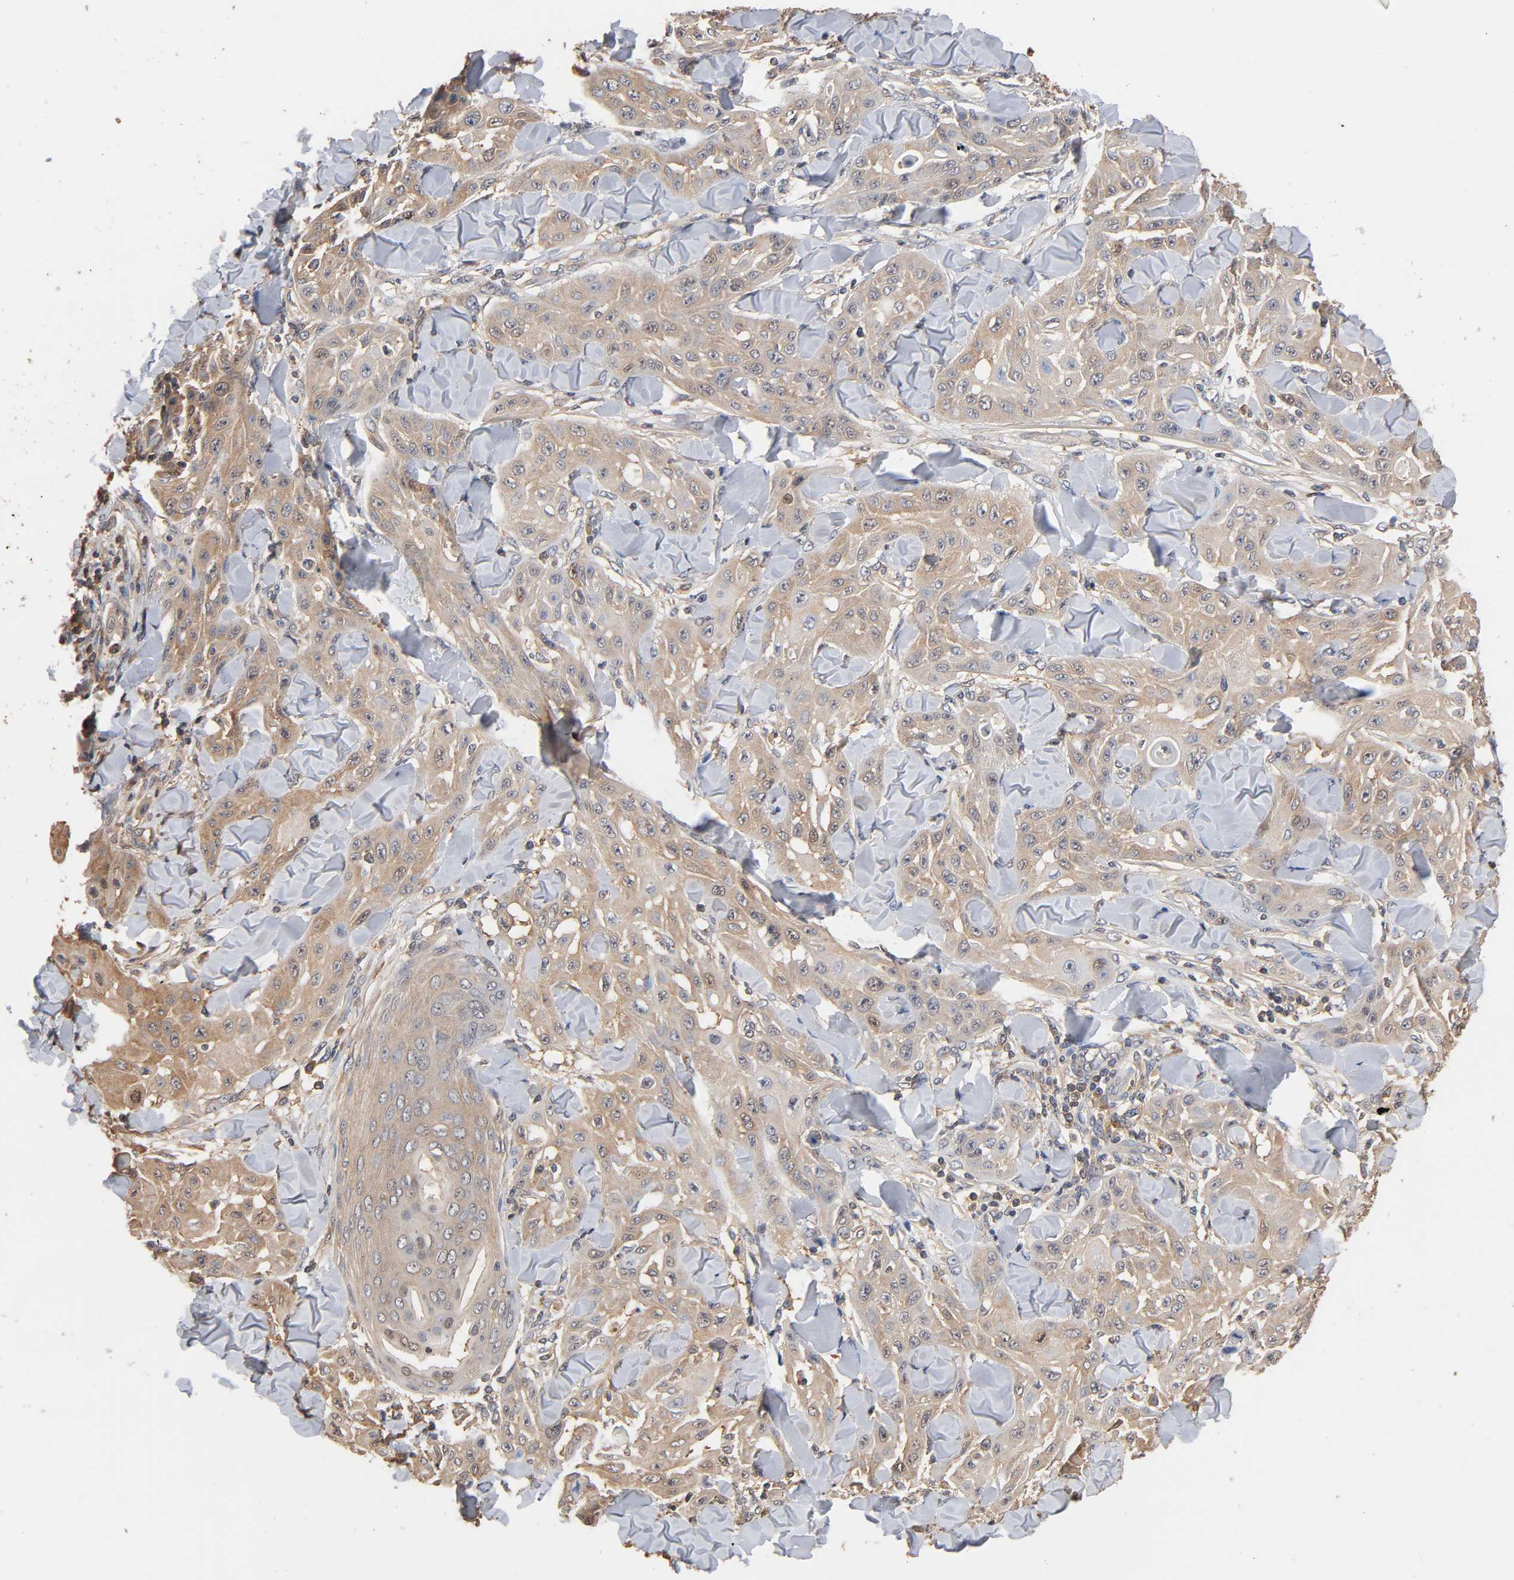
{"staining": {"intensity": "weak", "quantity": ">75%", "location": "cytoplasmic/membranous"}, "tissue": "skin cancer", "cell_type": "Tumor cells", "image_type": "cancer", "snomed": [{"axis": "morphology", "description": "Squamous cell carcinoma, NOS"}, {"axis": "topography", "description": "Skin"}], "caption": "Immunohistochemistry (IHC) photomicrograph of neoplastic tissue: human skin squamous cell carcinoma stained using immunohistochemistry exhibits low levels of weak protein expression localized specifically in the cytoplasmic/membranous of tumor cells, appearing as a cytoplasmic/membranous brown color.", "gene": "ALDOA", "patient": {"sex": "male", "age": 24}}